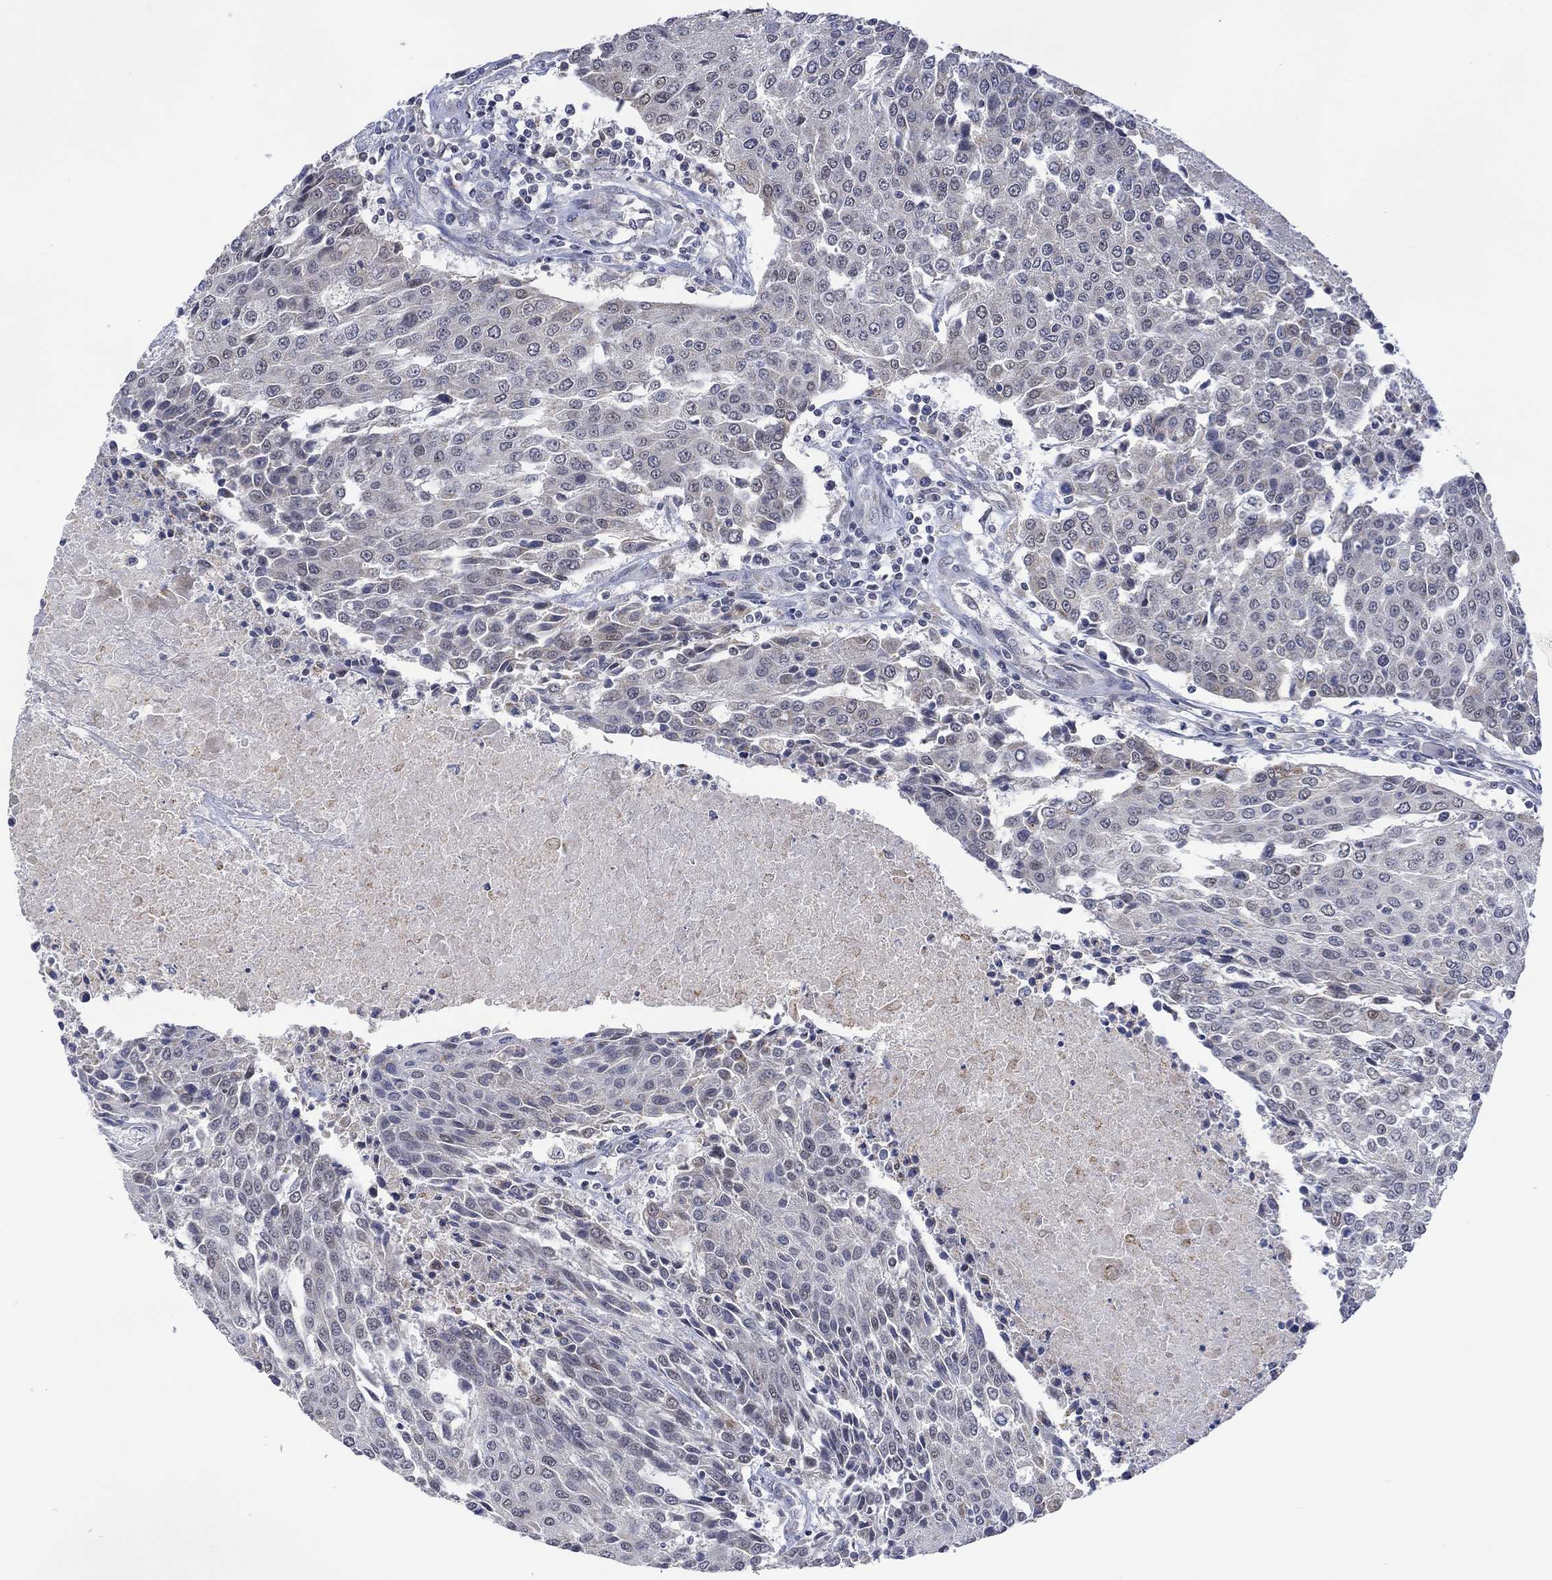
{"staining": {"intensity": "negative", "quantity": "none", "location": "none"}, "tissue": "urothelial cancer", "cell_type": "Tumor cells", "image_type": "cancer", "snomed": [{"axis": "morphology", "description": "Urothelial carcinoma, High grade"}, {"axis": "topography", "description": "Urinary bladder"}], "caption": "The histopathology image demonstrates no staining of tumor cells in urothelial cancer. (DAB (3,3'-diaminobenzidine) immunohistochemistry (IHC), high magnification).", "gene": "SLC48A1", "patient": {"sex": "female", "age": 85}}